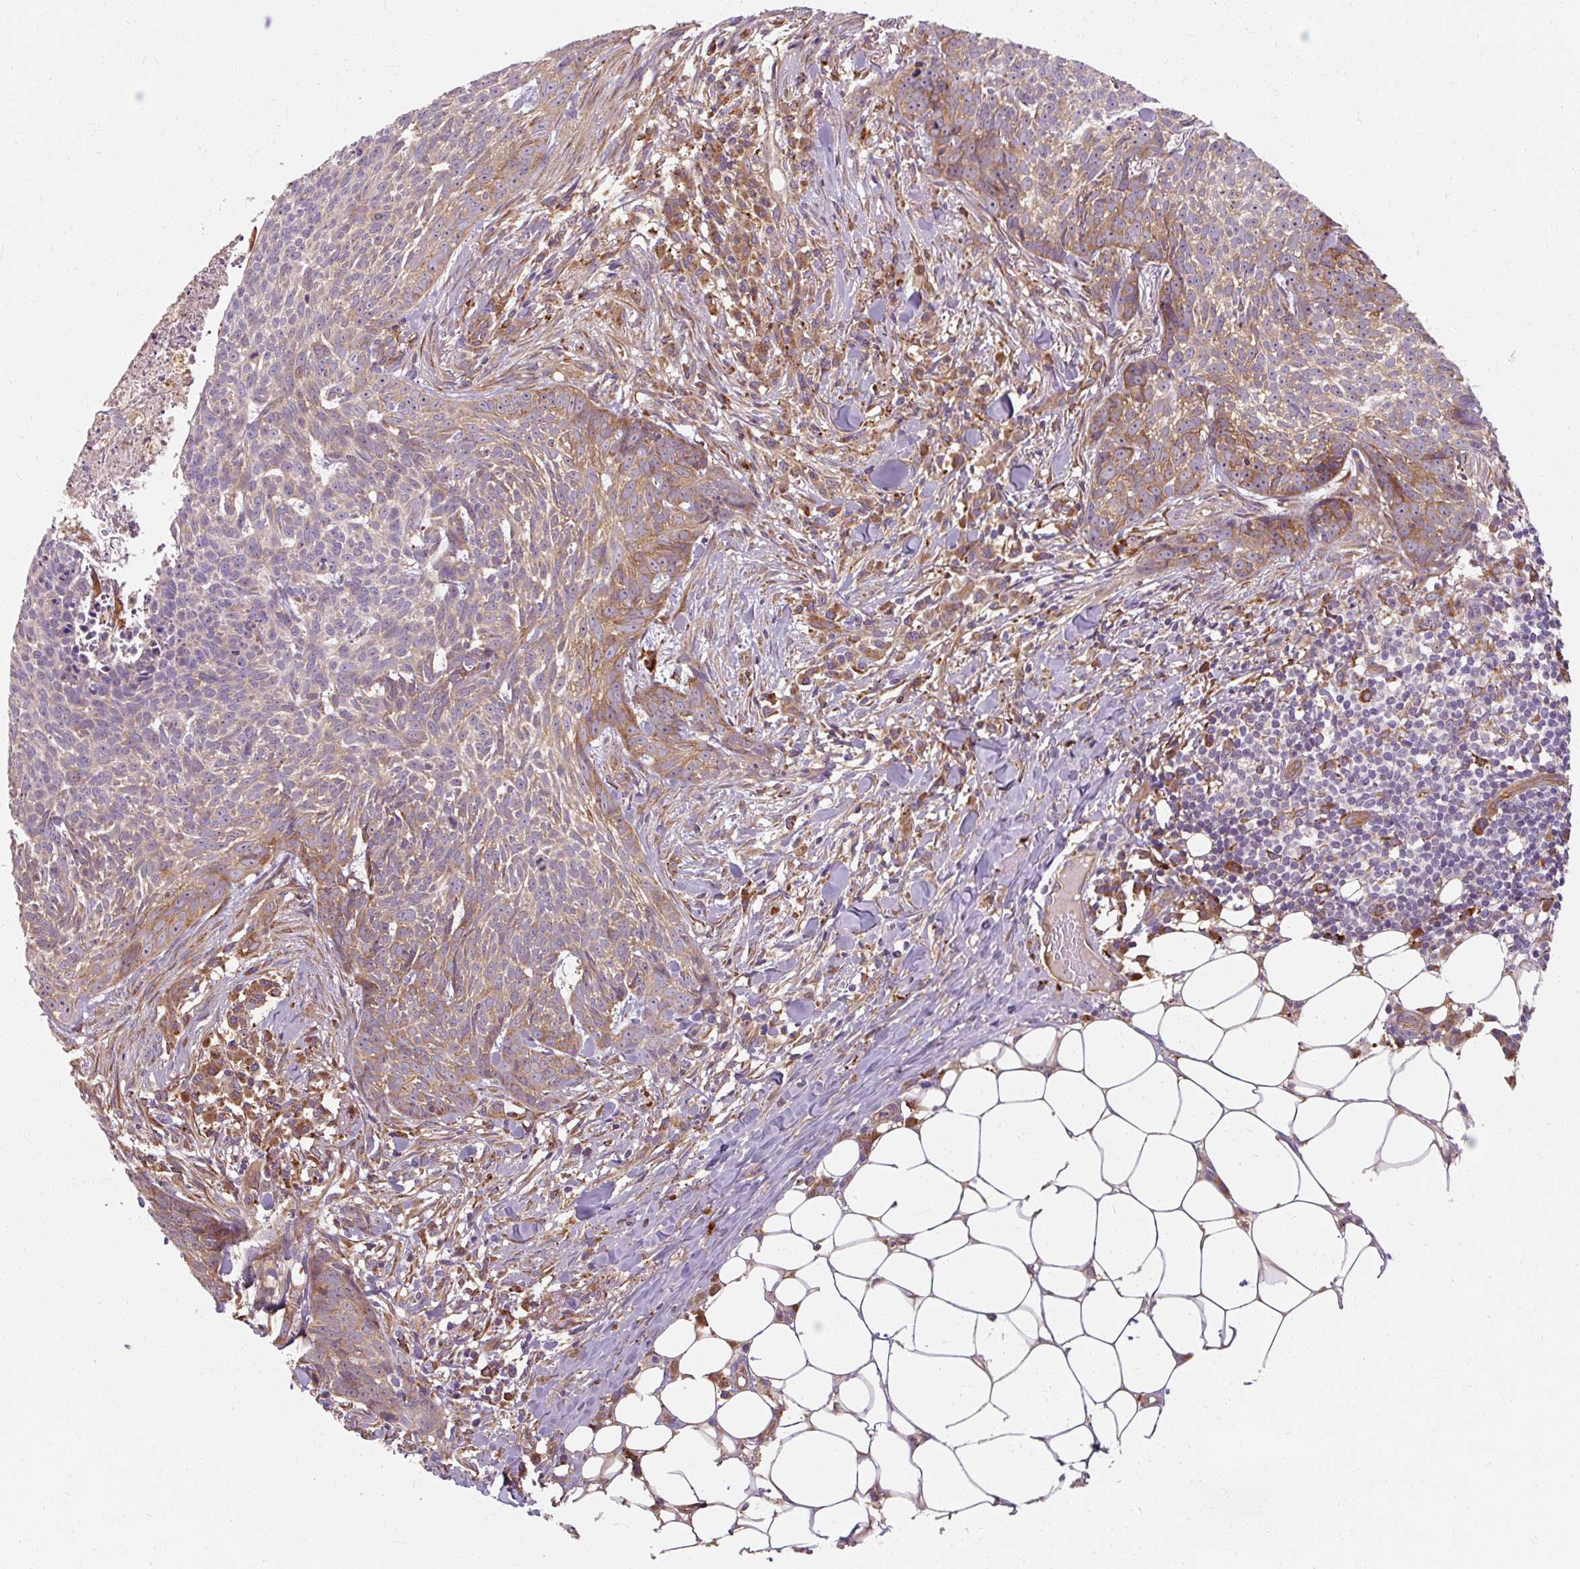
{"staining": {"intensity": "moderate", "quantity": "25%-75%", "location": "cytoplasmic/membranous"}, "tissue": "skin cancer", "cell_type": "Tumor cells", "image_type": "cancer", "snomed": [{"axis": "morphology", "description": "Basal cell carcinoma"}, {"axis": "topography", "description": "Skin"}], "caption": "A photomicrograph of human basal cell carcinoma (skin) stained for a protein demonstrates moderate cytoplasmic/membranous brown staining in tumor cells.", "gene": "TBC1D4", "patient": {"sex": "female", "age": 93}}